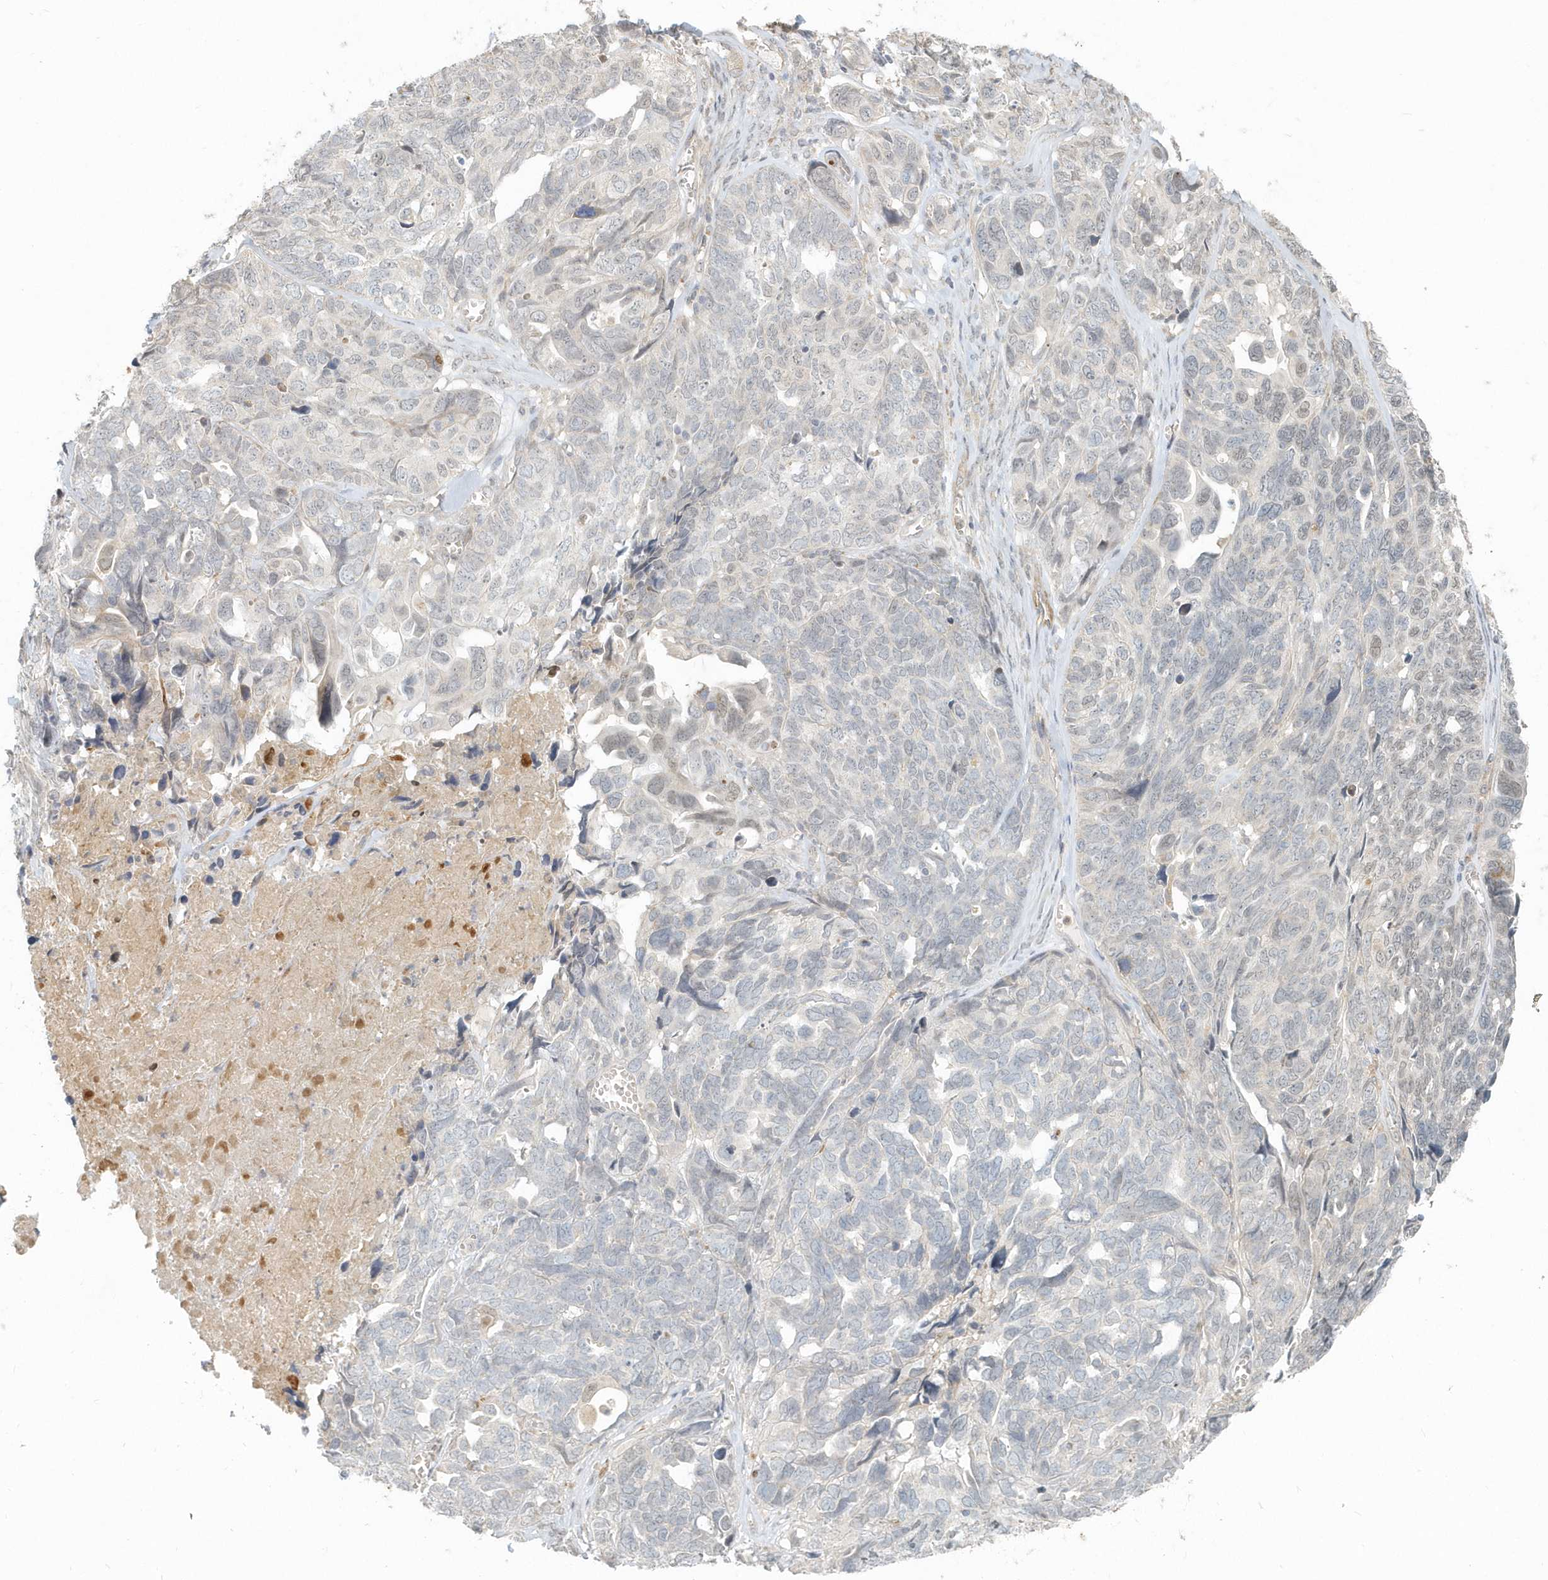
{"staining": {"intensity": "negative", "quantity": "none", "location": "none"}, "tissue": "ovarian cancer", "cell_type": "Tumor cells", "image_type": "cancer", "snomed": [{"axis": "morphology", "description": "Cystadenocarcinoma, serous, NOS"}, {"axis": "topography", "description": "Ovary"}], "caption": "Human serous cystadenocarcinoma (ovarian) stained for a protein using immunohistochemistry shows no positivity in tumor cells.", "gene": "NAPB", "patient": {"sex": "female", "age": 79}}